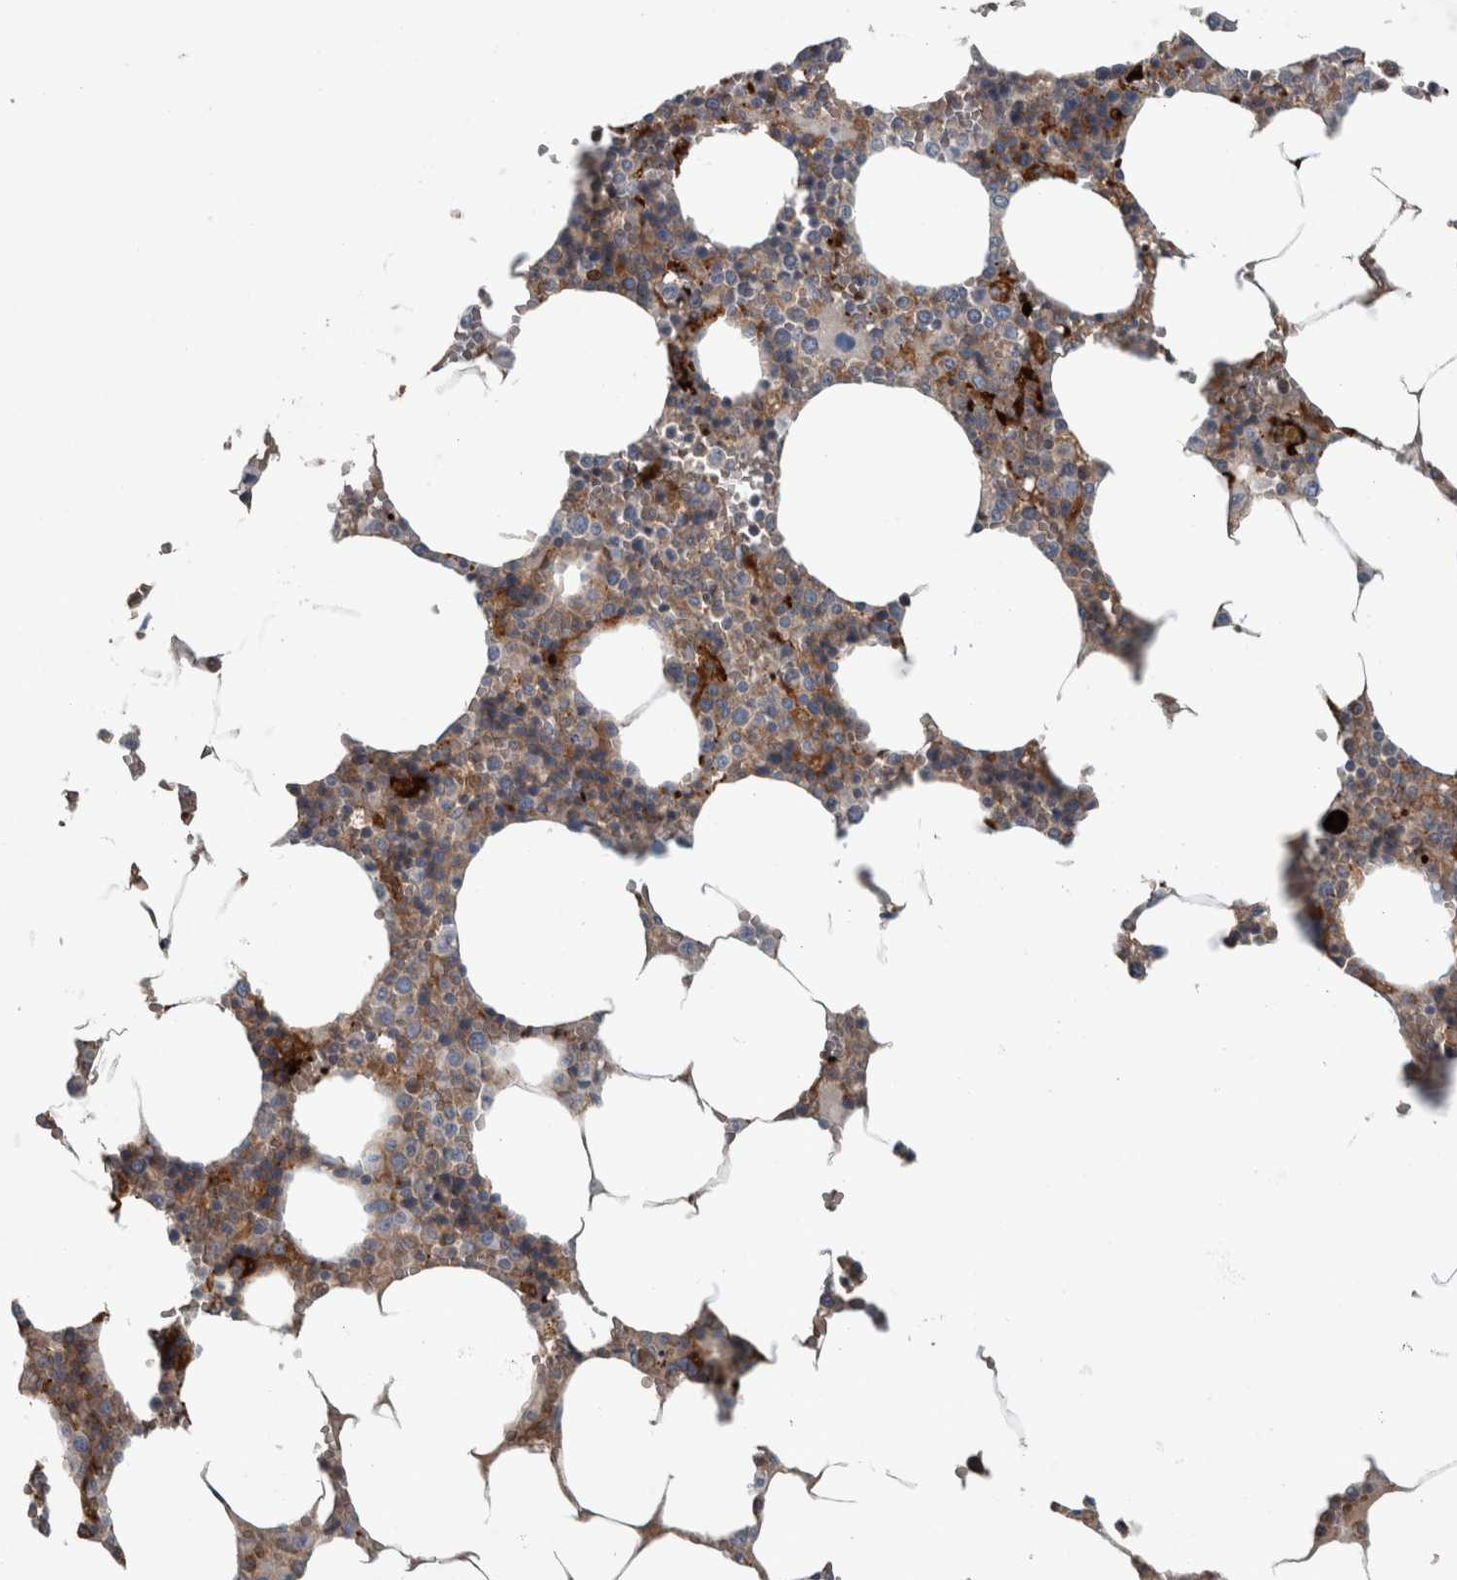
{"staining": {"intensity": "strong", "quantity": "<25%", "location": "cytoplasmic/membranous,nuclear"}, "tissue": "bone marrow", "cell_type": "Hematopoietic cells", "image_type": "normal", "snomed": [{"axis": "morphology", "description": "Normal tissue, NOS"}, {"axis": "topography", "description": "Bone marrow"}], "caption": "Immunohistochemistry of normal bone marrow shows medium levels of strong cytoplasmic/membranous,nuclear expression in about <25% of hematopoietic cells.", "gene": "GLT8D2", "patient": {"sex": "male", "age": 70}}